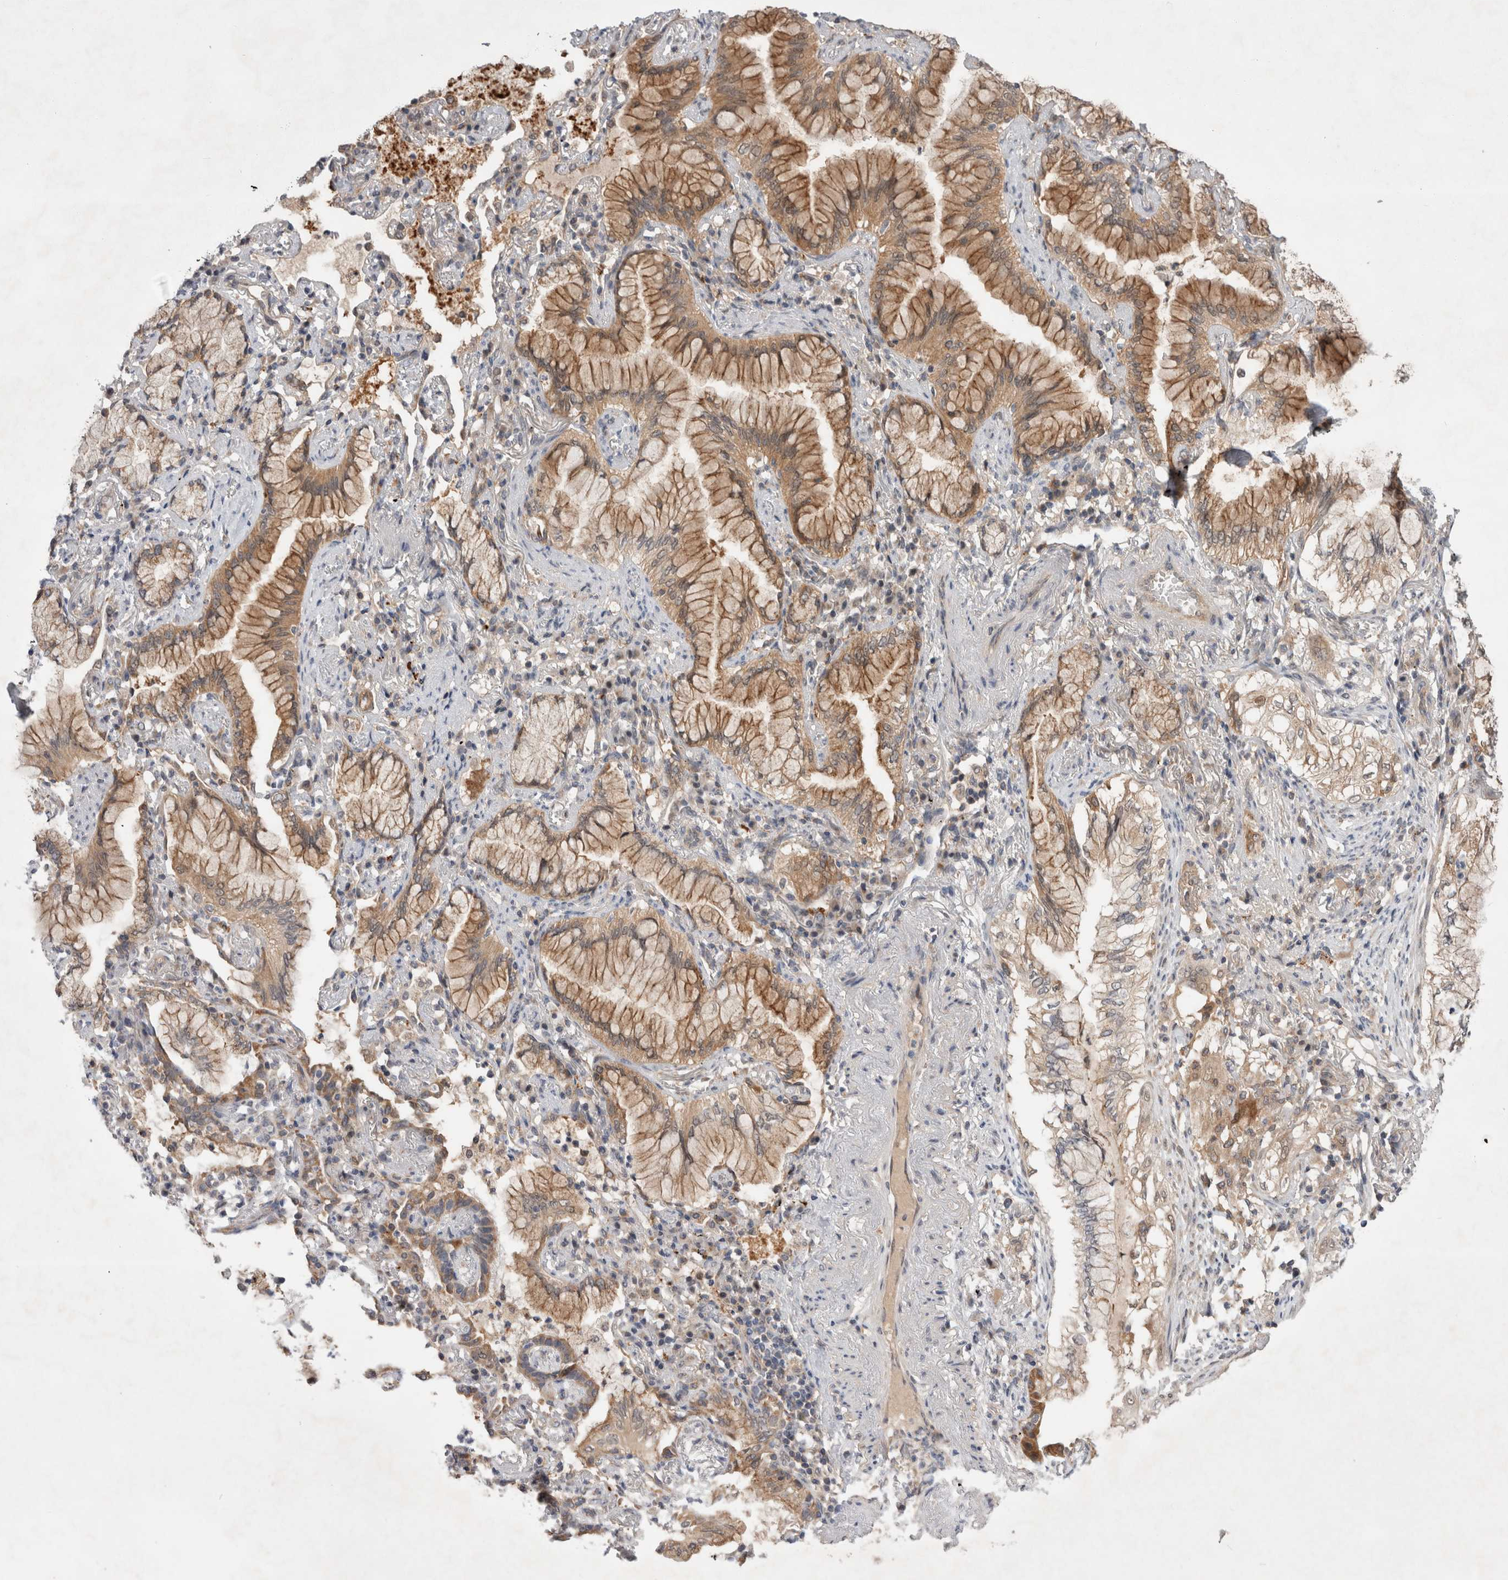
{"staining": {"intensity": "moderate", "quantity": ">75%", "location": "cytoplasmic/membranous"}, "tissue": "lung cancer", "cell_type": "Tumor cells", "image_type": "cancer", "snomed": [{"axis": "morphology", "description": "Adenocarcinoma, NOS"}, {"axis": "topography", "description": "Lung"}], "caption": "Protein analysis of lung adenocarcinoma tissue displays moderate cytoplasmic/membranous expression in approximately >75% of tumor cells.", "gene": "MRPL37", "patient": {"sex": "female", "age": 70}}